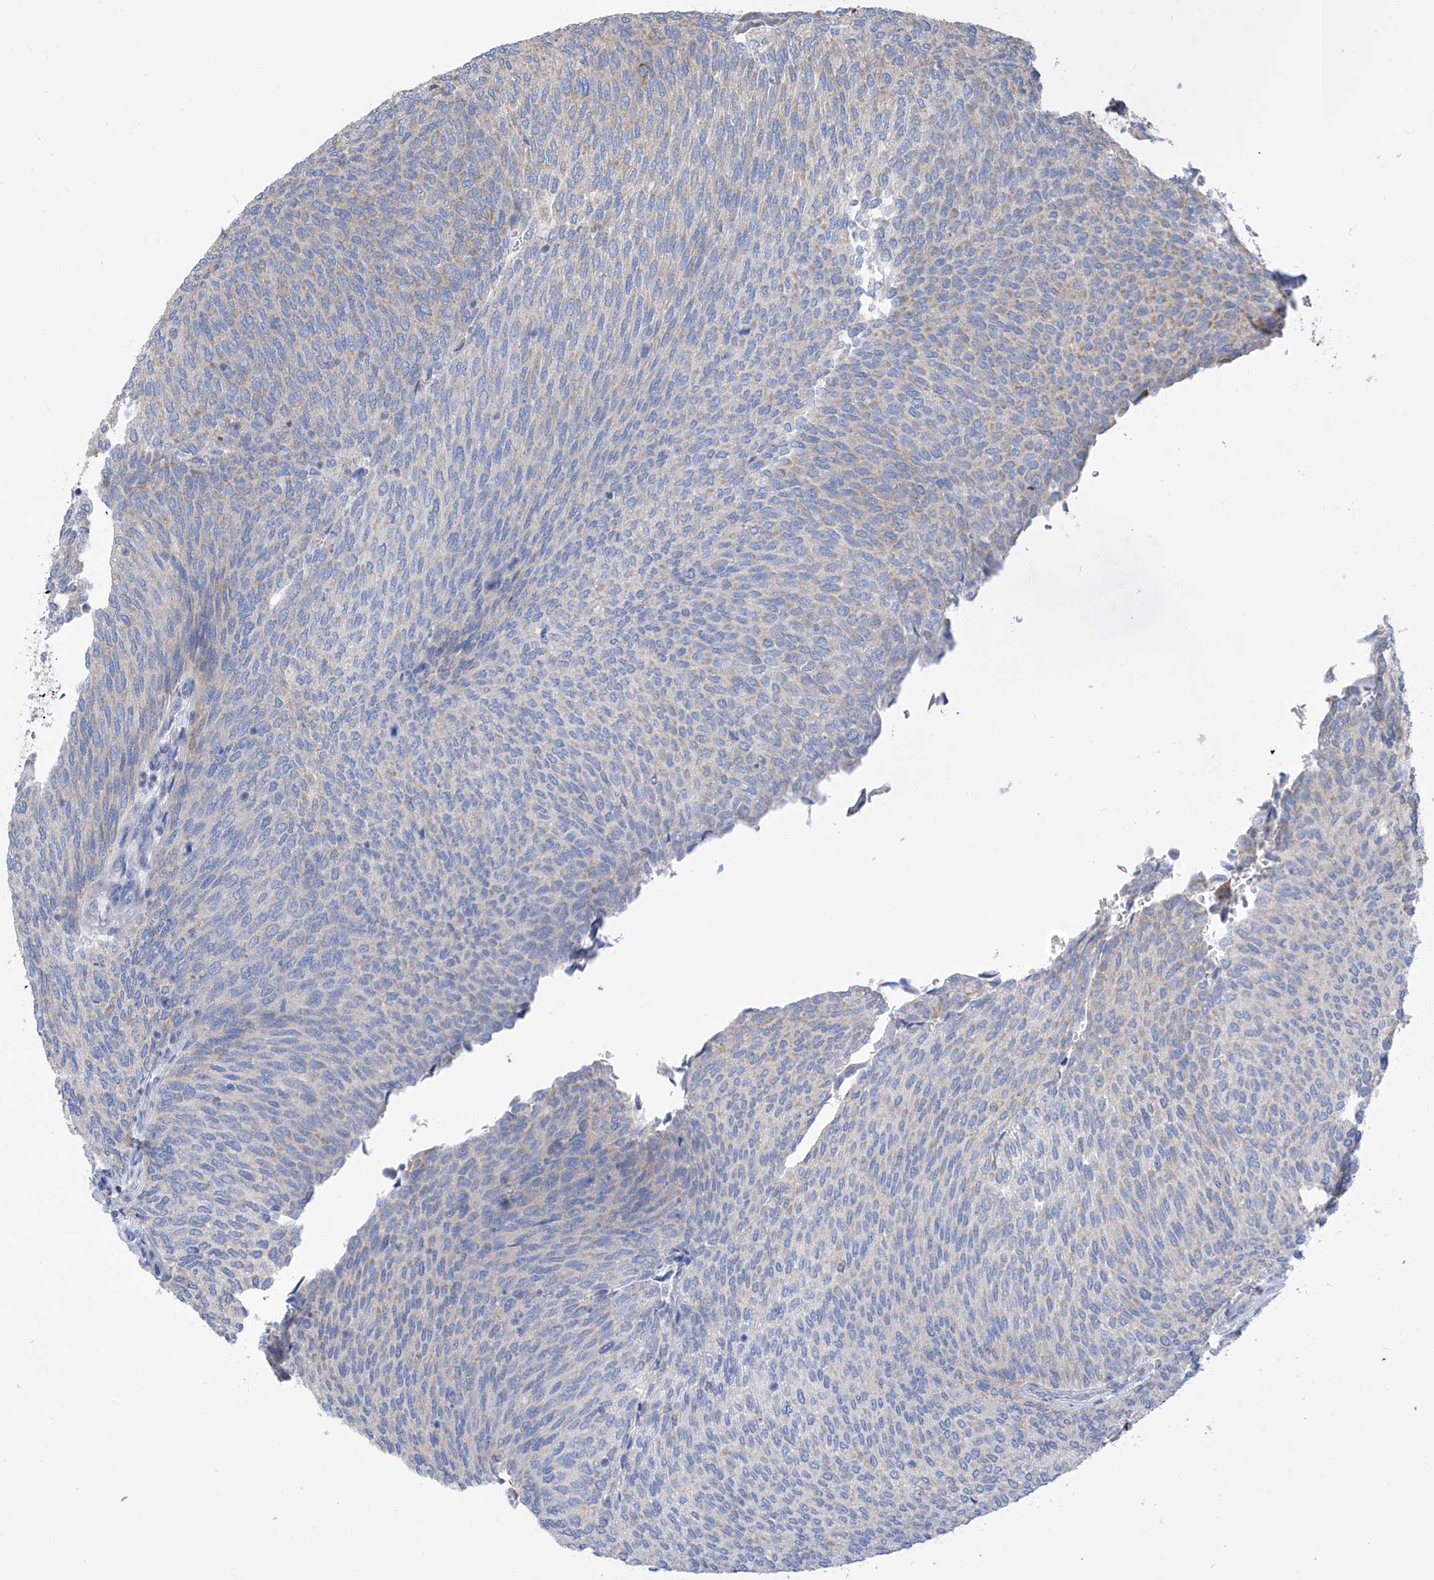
{"staining": {"intensity": "negative", "quantity": "none", "location": "none"}, "tissue": "urothelial cancer", "cell_type": "Tumor cells", "image_type": "cancer", "snomed": [{"axis": "morphology", "description": "Urothelial carcinoma, Low grade"}, {"axis": "topography", "description": "Urinary bladder"}], "caption": "IHC of human urothelial cancer exhibits no positivity in tumor cells. (IHC, brightfield microscopy, high magnification).", "gene": "EIF5B", "patient": {"sex": "female", "age": 79}}